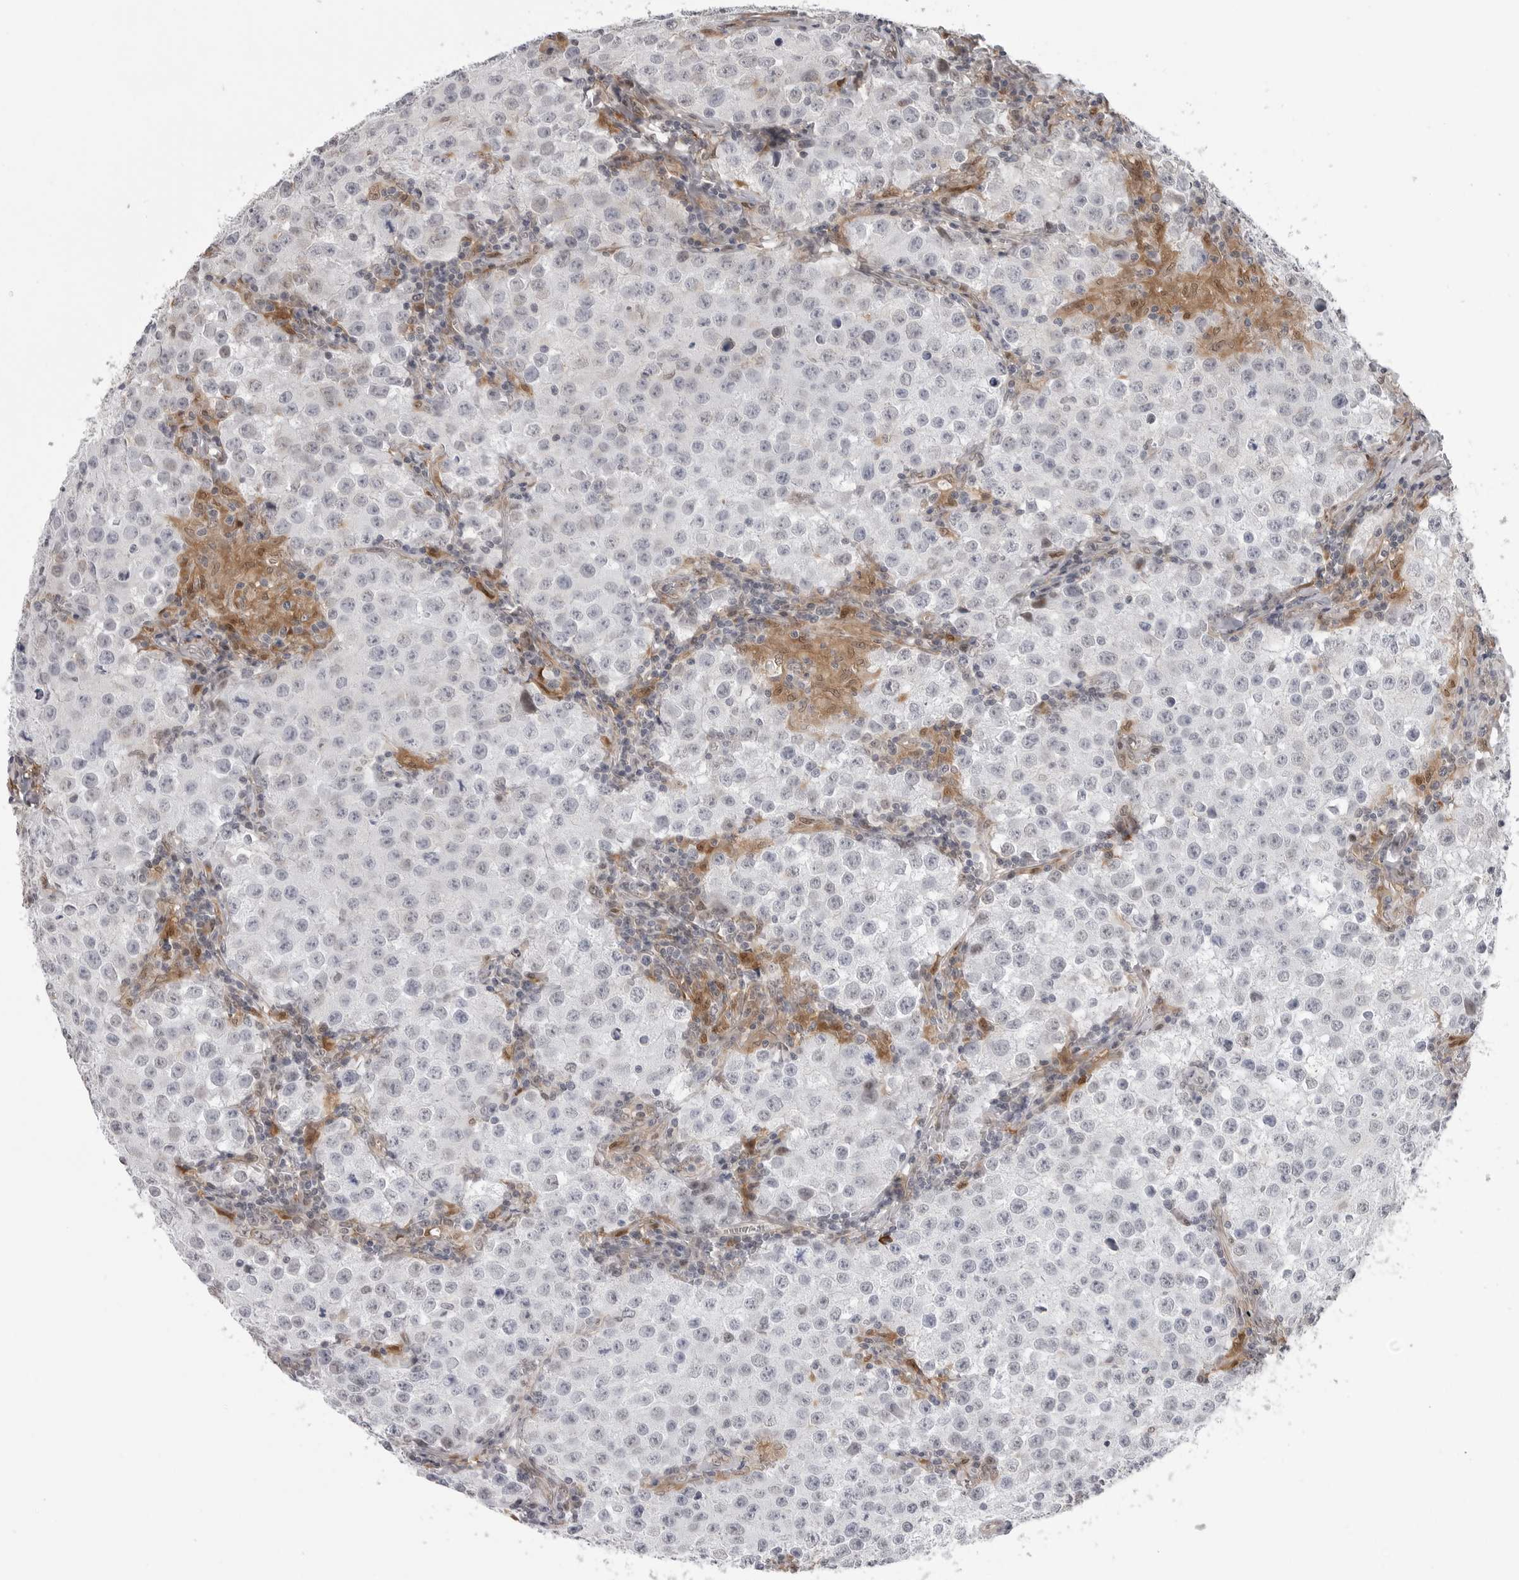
{"staining": {"intensity": "negative", "quantity": "none", "location": "none"}, "tissue": "testis cancer", "cell_type": "Tumor cells", "image_type": "cancer", "snomed": [{"axis": "morphology", "description": "Seminoma, NOS"}, {"axis": "morphology", "description": "Carcinoma, Embryonal, NOS"}, {"axis": "topography", "description": "Testis"}], "caption": "A photomicrograph of human testis cancer is negative for staining in tumor cells.", "gene": "PNPO", "patient": {"sex": "male", "age": 43}}